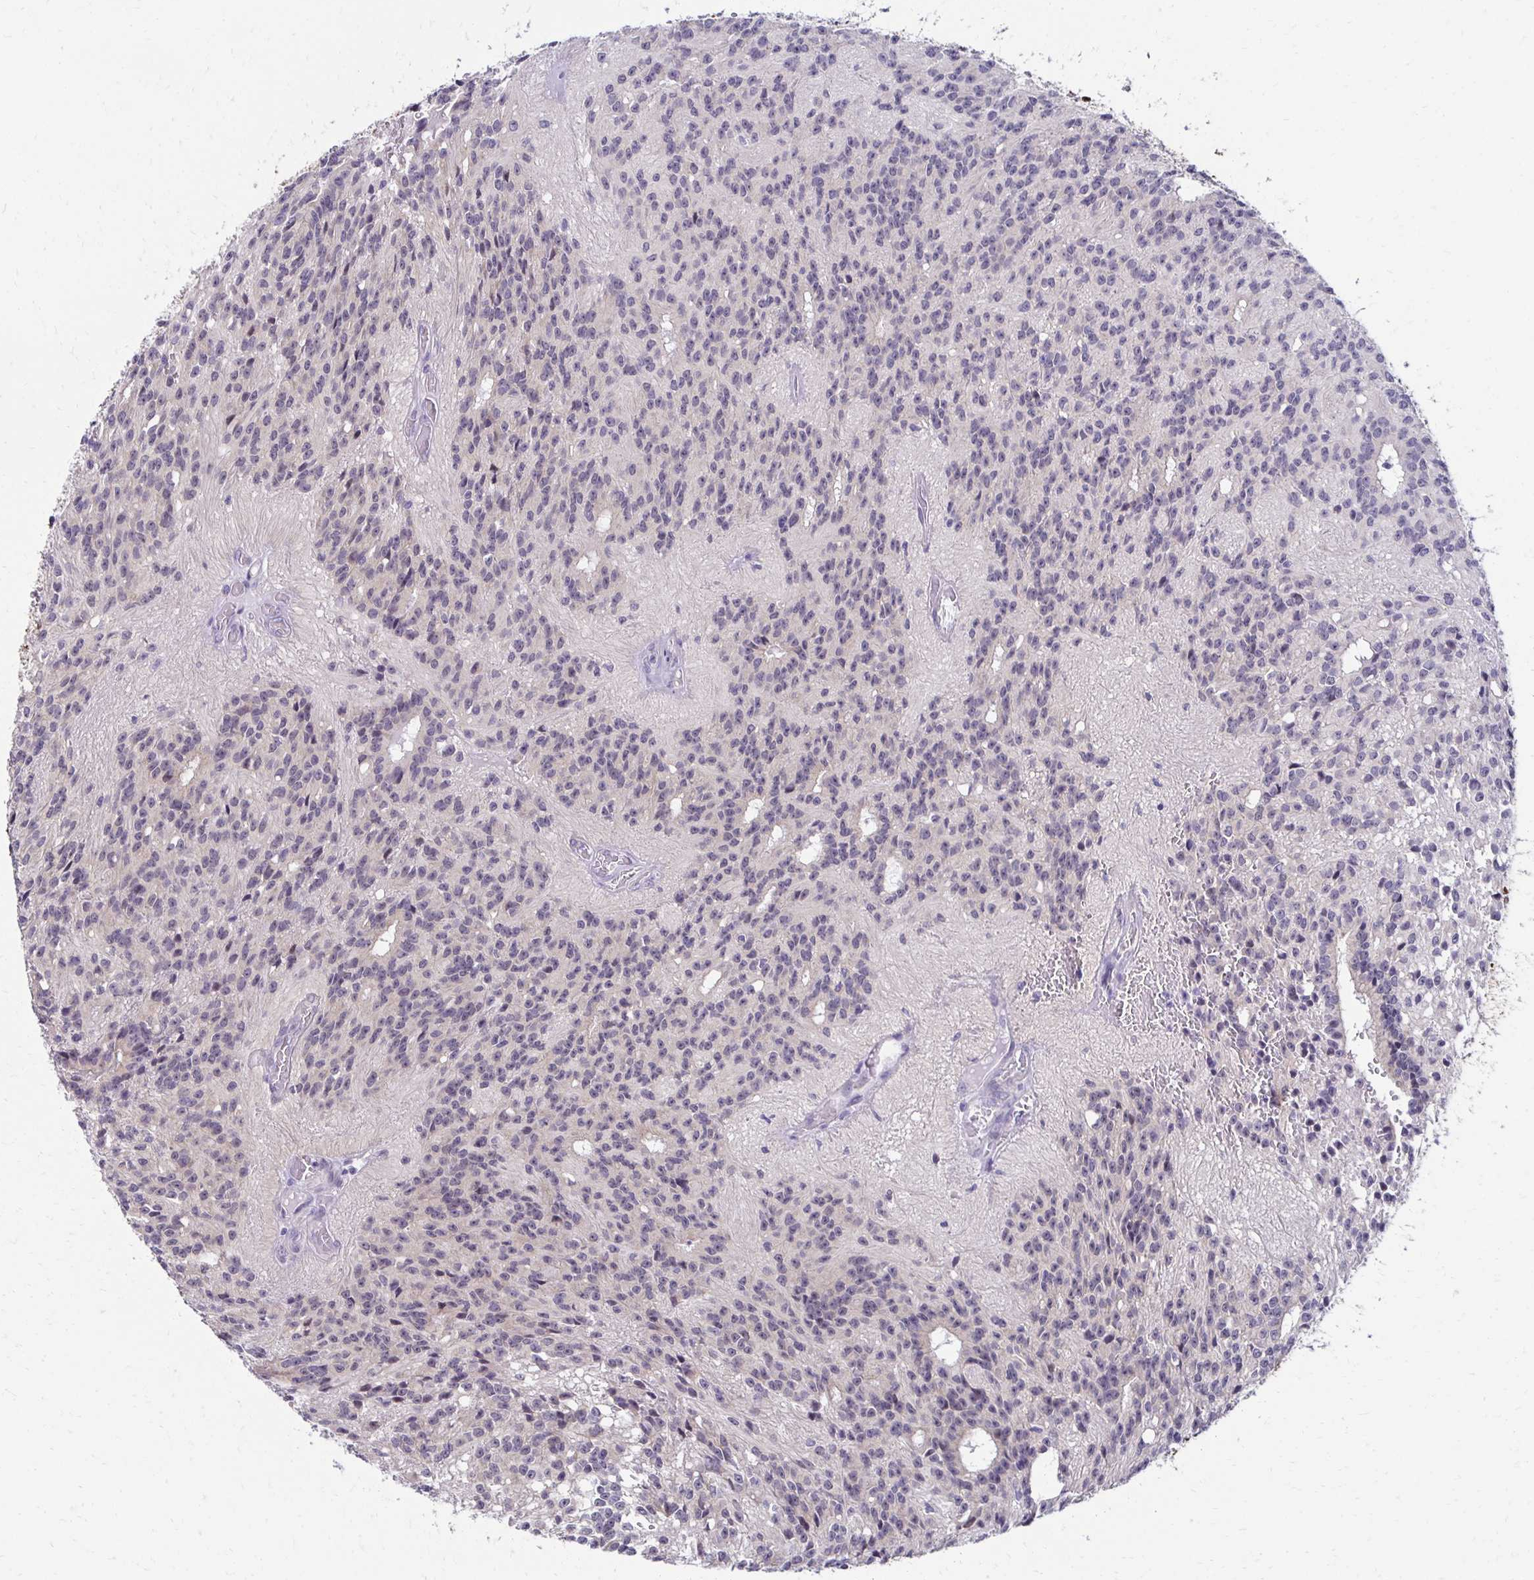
{"staining": {"intensity": "negative", "quantity": "none", "location": "none"}, "tissue": "glioma", "cell_type": "Tumor cells", "image_type": "cancer", "snomed": [{"axis": "morphology", "description": "Glioma, malignant, Low grade"}, {"axis": "topography", "description": "Brain"}], "caption": "The image demonstrates no staining of tumor cells in malignant low-grade glioma. (Brightfield microscopy of DAB immunohistochemistry (IHC) at high magnification).", "gene": "C1QTNF2", "patient": {"sex": "male", "age": 31}}